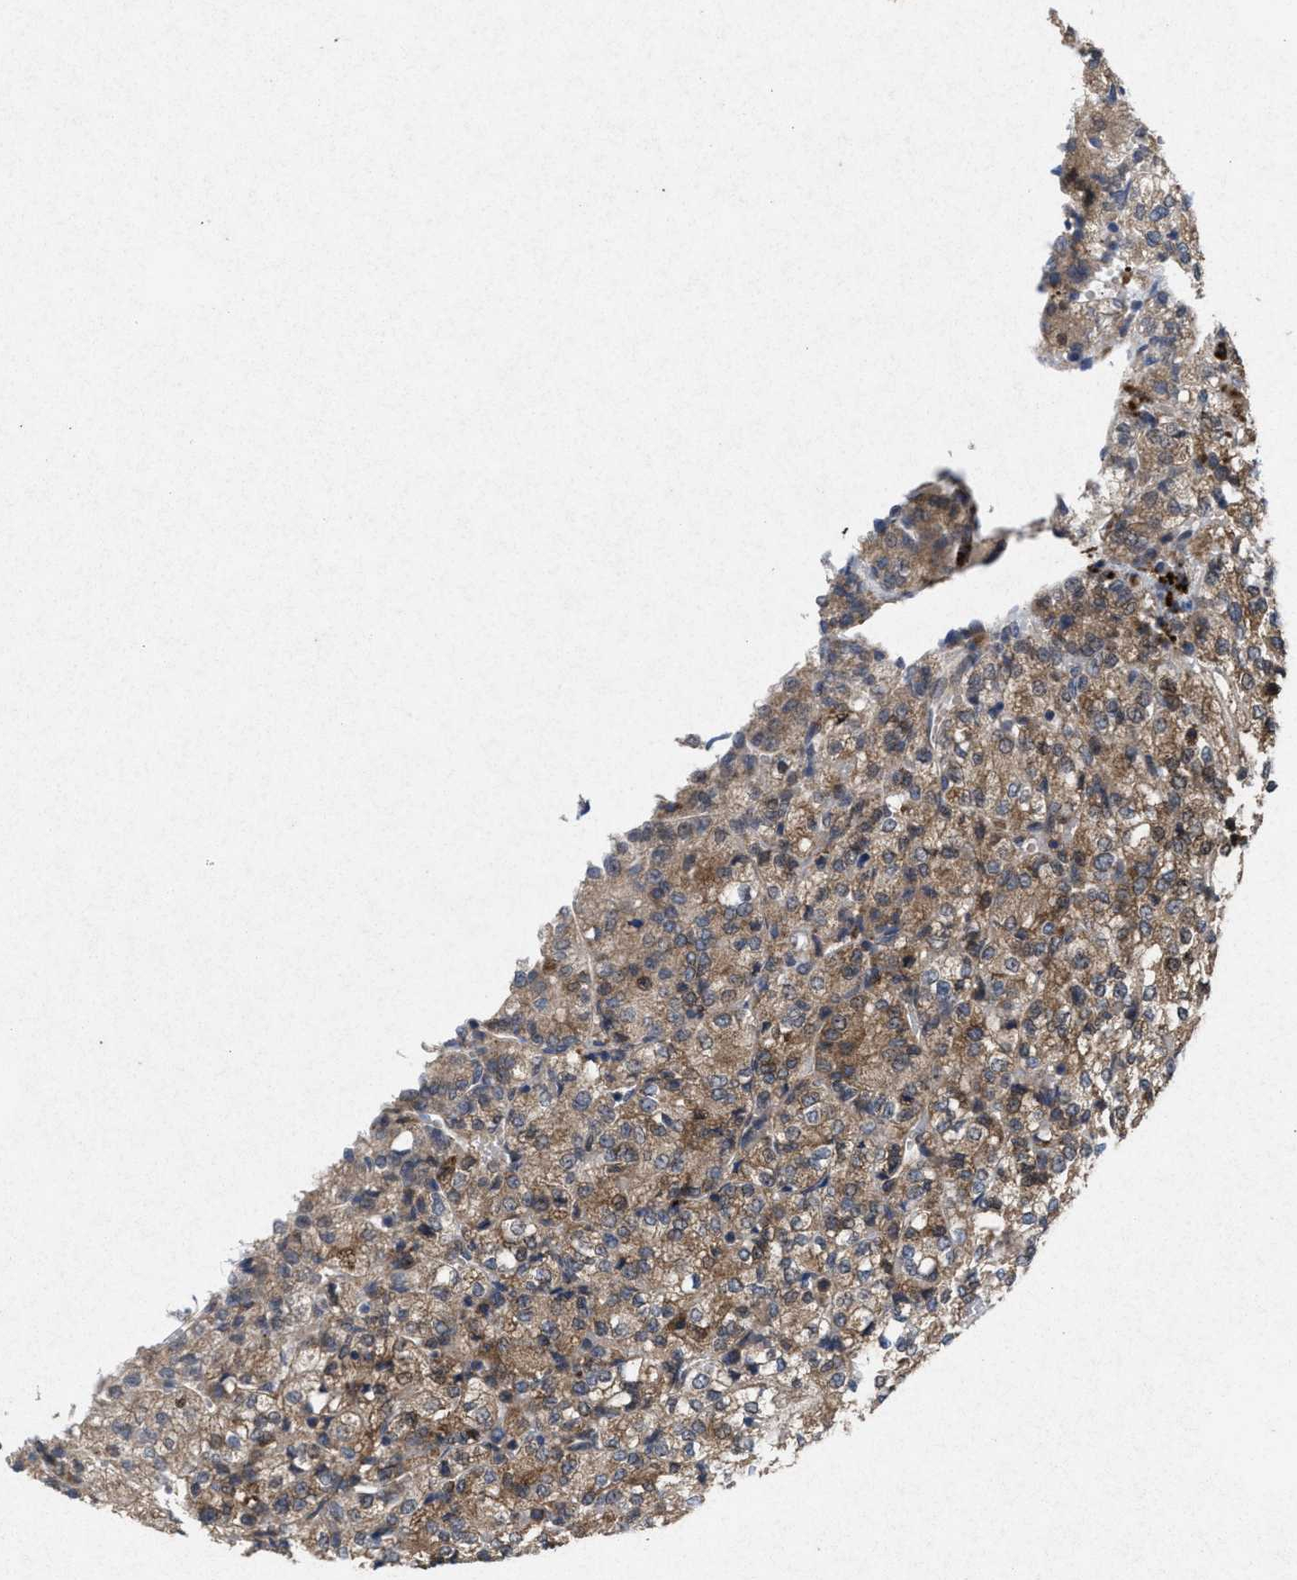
{"staining": {"intensity": "moderate", "quantity": ">75%", "location": "cytoplasmic/membranous"}, "tissue": "renal cancer", "cell_type": "Tumor cells", "image_type": "cancer", "snomed": [{"axis": "morphology", "description": "Adenocarcinoma, NOS"}, {"axis": "topography", "description": "Kidney"}], "caption": "Brown immunohistochemical staining in human renal cancer (adenocarcinoma) reveals moderate cytoplasmic/membranous staining in approximately >75% of tumor cells.", "gene": "MSI2", "patient": {"sex": "male", "age": 77}}